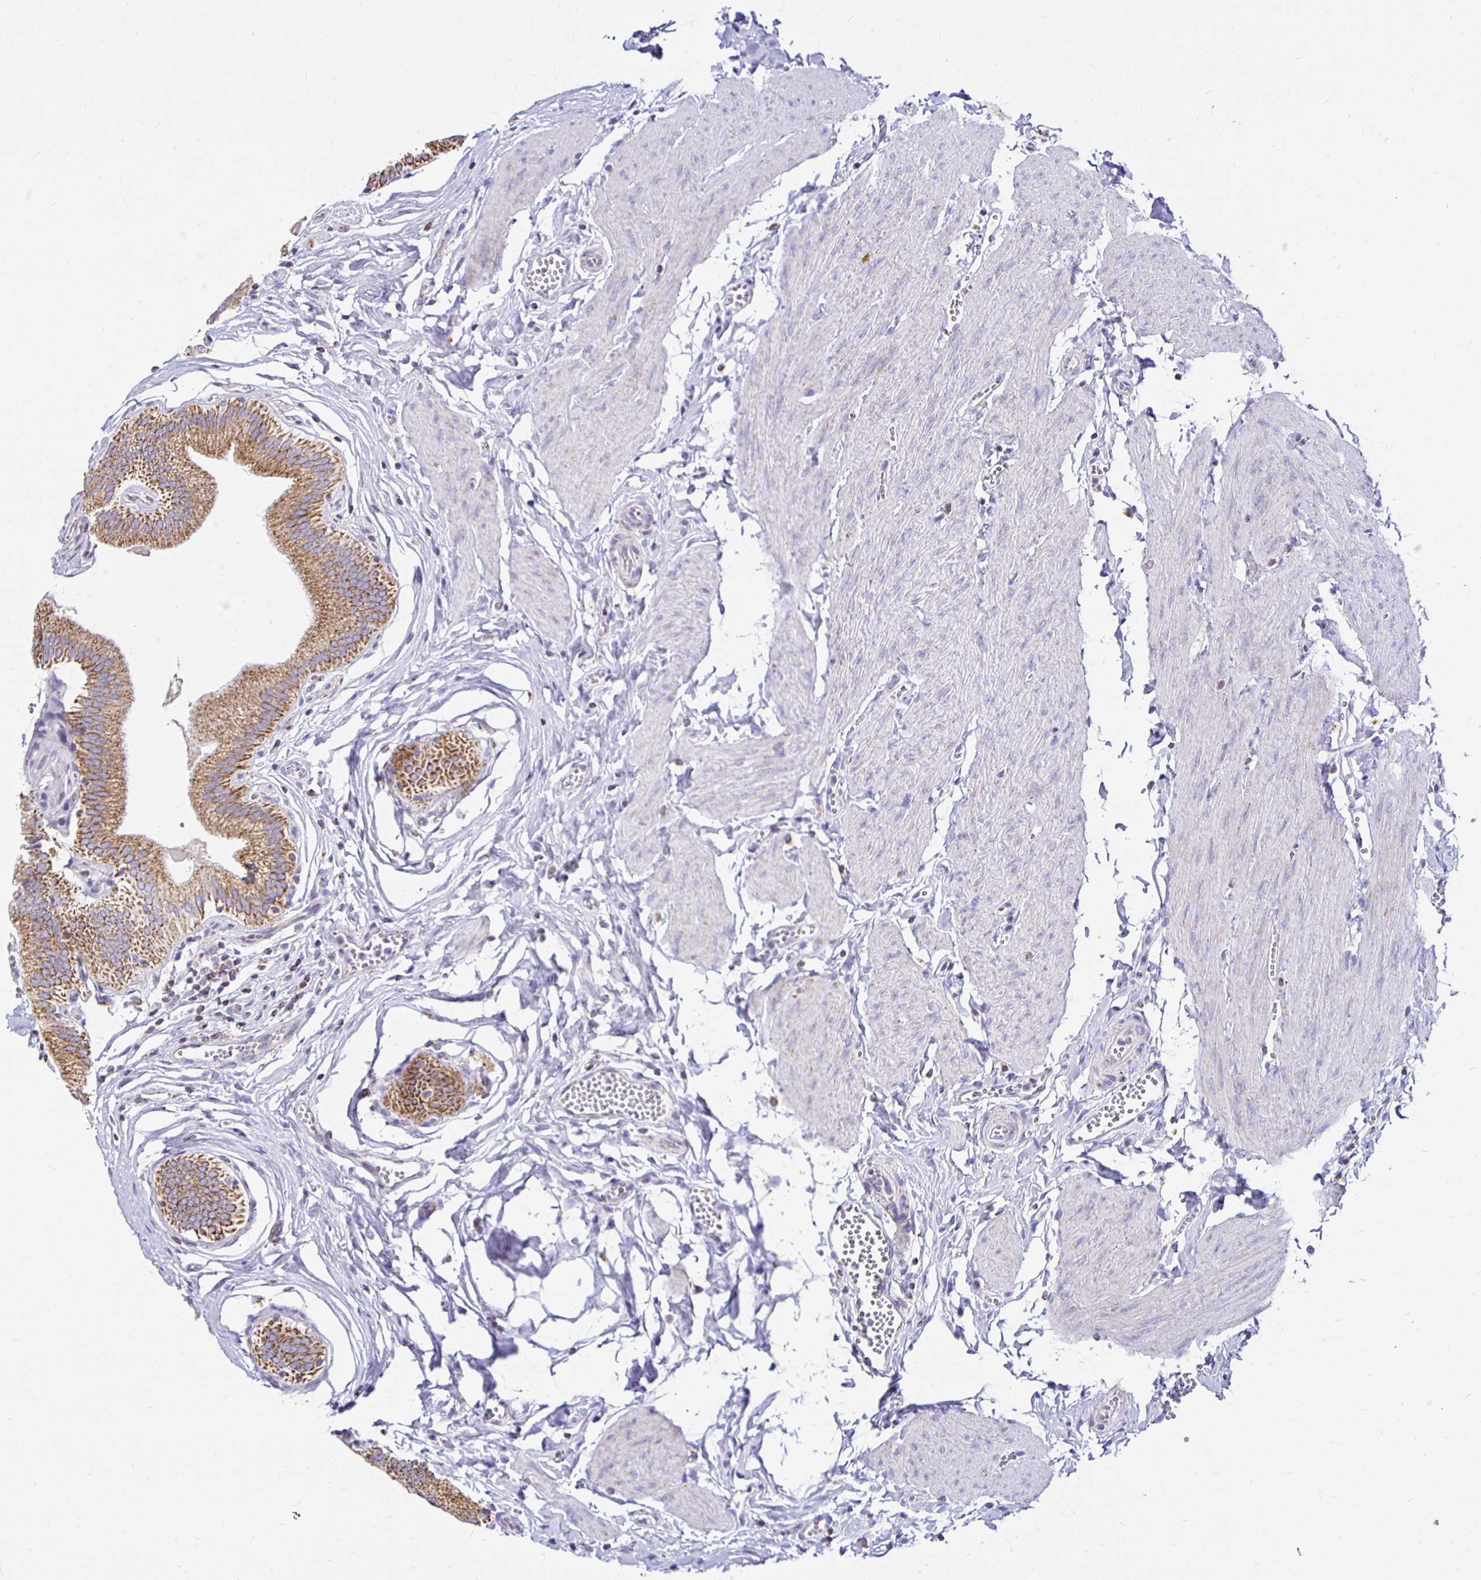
{"staining": {"intensity": "moderate", "quantity": ">75%", "location": "cytoplasmic/membranous"}, "tissue": "gallbladder", "cell_type": "Glandular cells", "image_type": "normal", "snomed": [{"axis": "morphology", "description": "Normal tissue, NOS"}, {"axis": "topography", "description": "Gallbladder"}, {"axis": "topography", "description": "Peripheral nerve tissue"}], "caption": "Gallbladder stained with DAB (3,3'-diaminobenzidine) immunohistochemistry (IHC) shows medium levels of moderate cytoplasmic/membranous expression in about >75% of glandular cells.", "gene": "PLAAT2", "patient": {"sex": "male", "age": 17}}